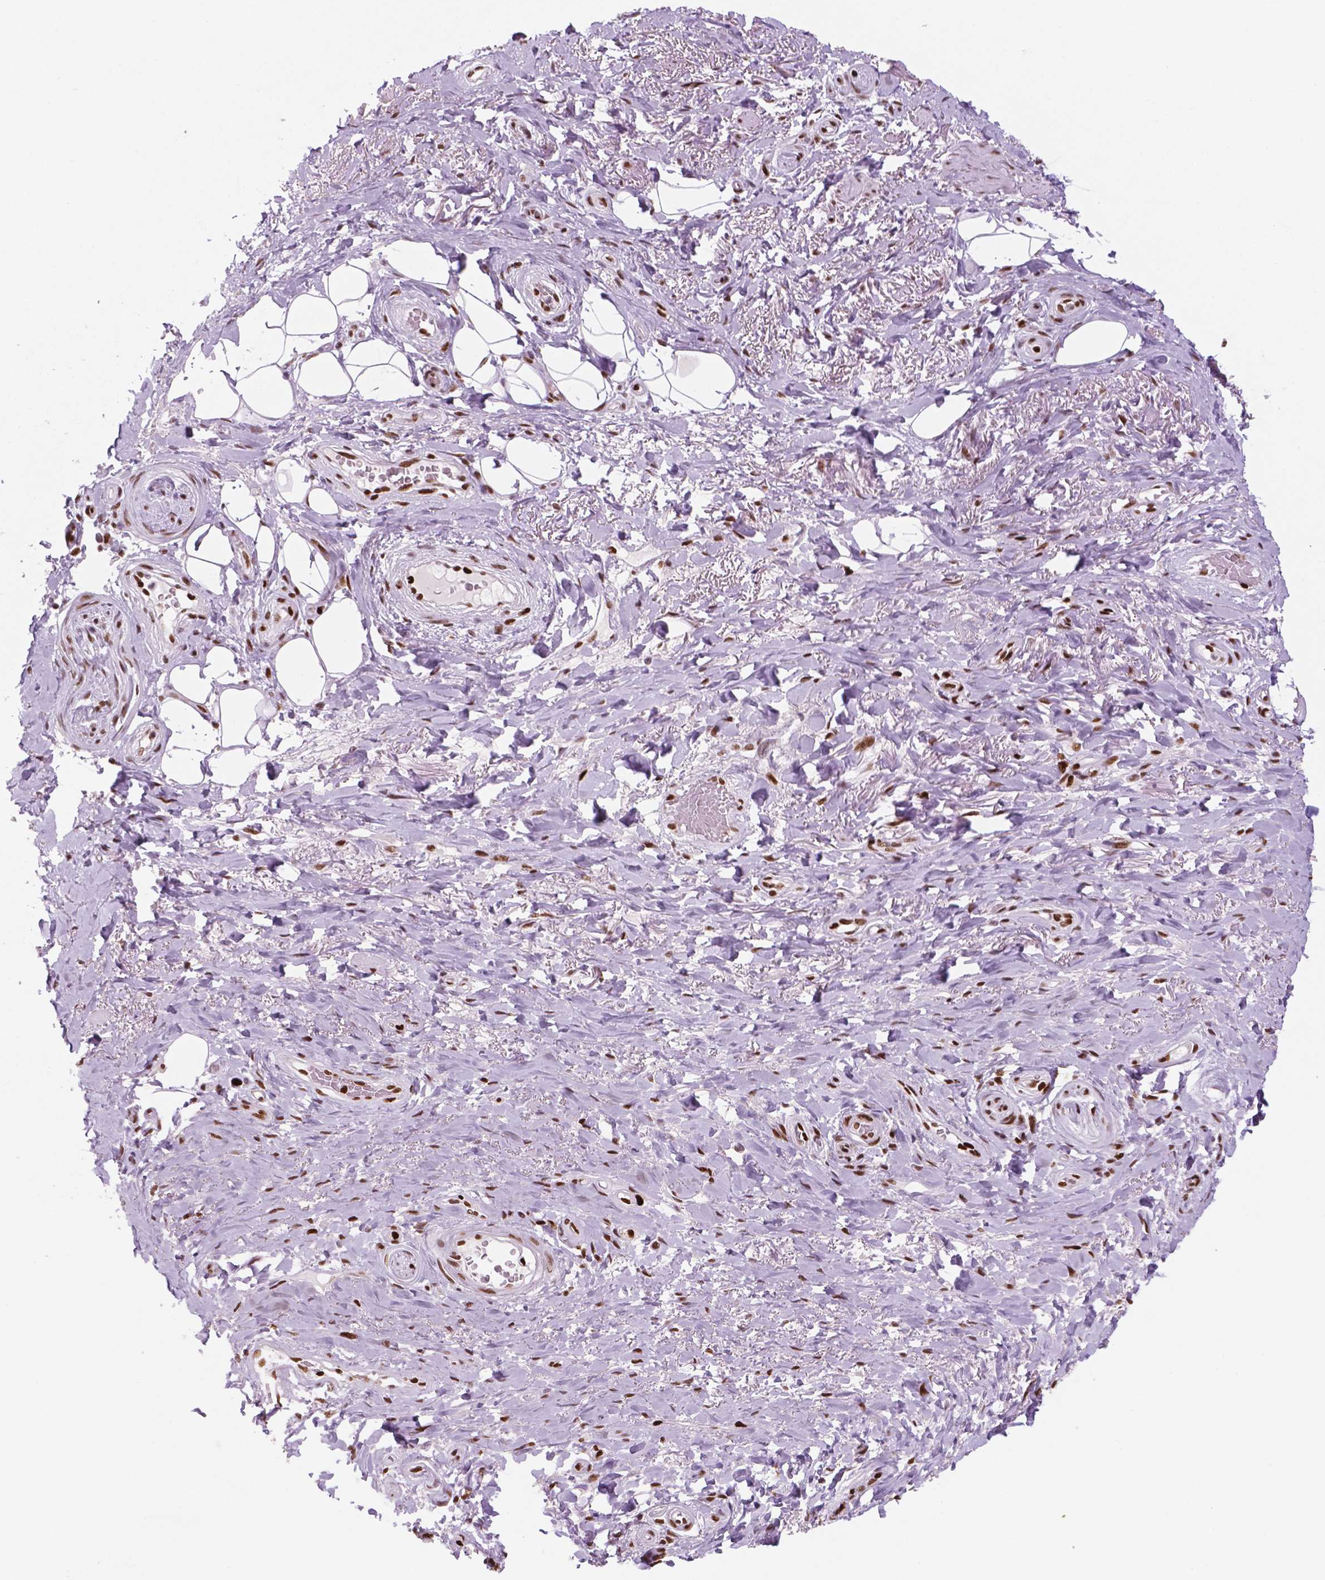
{"staining": {"intensity": "negative", "quantity": "none", "location": "none"}, "tissue": "adipose tissue", "cell_type": "Adipocytes", "image_type": "normal", "snomed": [{"axis": "morphology", "description": "Normal tissue, NOS"}, {"axis": "topography", "description": "Anal"}, {"axis": "topography", "description": "Peripheral nerve tissue"}], "caption": "DAB immunohistochemical staining of unremarkable adipose tissue shows no significant expression in adipocytes. (Brightfield microscopy of DAB (3,3'-diaminobenzidine) IHC at high magnification).", "gene": "MSH6", "patient": {"sex": "male", "age": 53}}